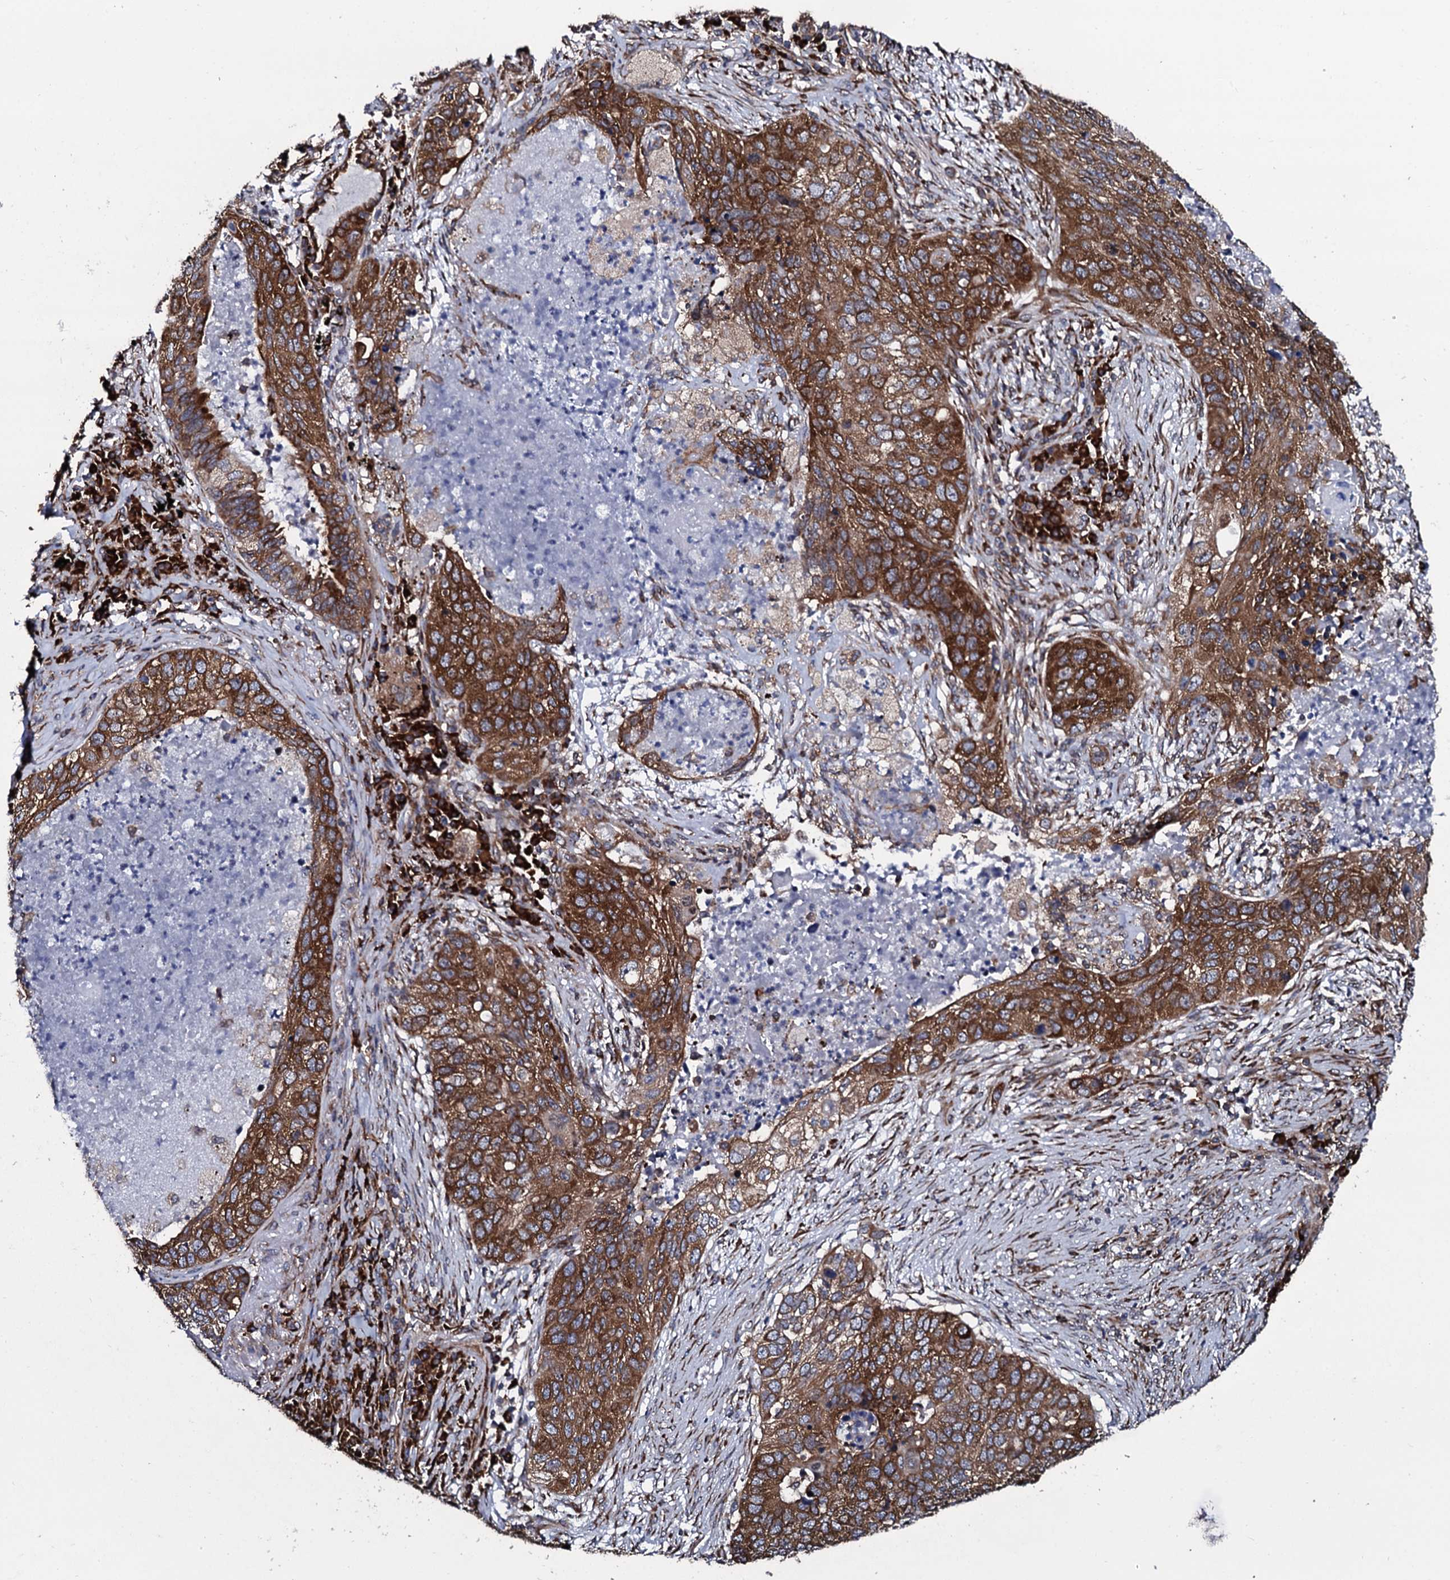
{"staining": {"intensity": "strong", "quantity": ">75%", "location": "cytoplasmic/membranous"}, "tissue": "lung cancer", "cell_type": "Tumor cells", "image_type": "cancer", "snomed": [{"axis": "morphology", "description": "Squamous cell carcinoma, NOS"}, {"axis": "topography", "description": "Lung"}], "caption": "High-magnification brightfield microscopy of lung squamous cell carcinoma stained with DAB (3,3'-diaminobenzidine) (brown) and counterstained with hematoxylin (blue). tumor cells exhibit strong cytoplasmic/membranous positivity is present in about>75% of cells.", "gene": "SPTY2D1", "patient": {"sex": "female", "age": 63}}